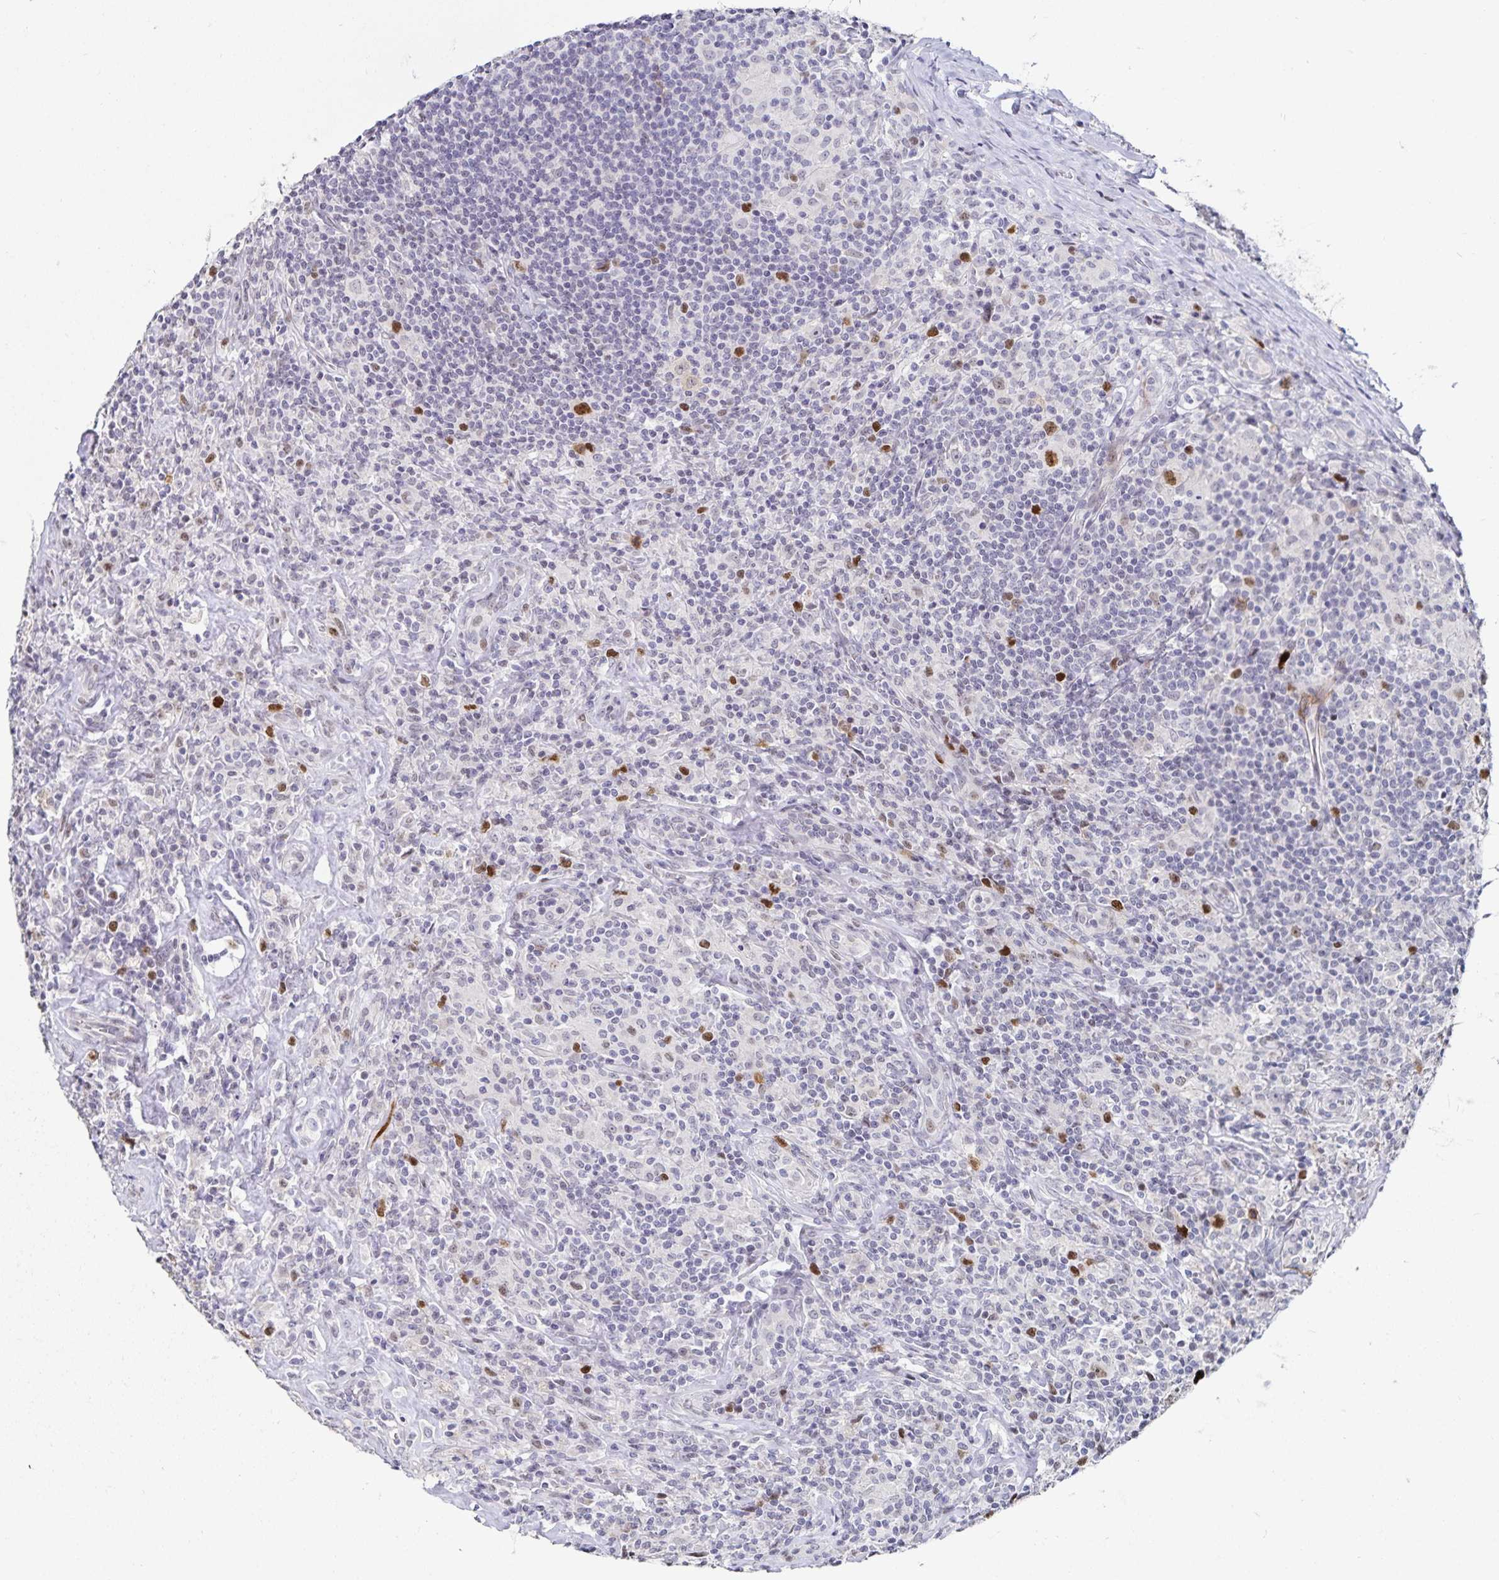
{"staining": {"intensity": "negative", "quantity": "none", "location": "none"}, "tissue": "lymphoma", "cell_type": "Tumor cells", "image_type": "cancer", "snomed": [{"axis": "morphology", "description": "Hodgkin's disease, NOS"}, {"axis": "morphology", "description": "Hodgkin's lymphoma, nodular sclerosis"}, {"axis": "topography", "description": "Lymph node"}], "caption": "Tumor cells show no significant protein staining in lymphoma.", "gene": "ANLN", "patient": {"sex": "female", "age": 10}}